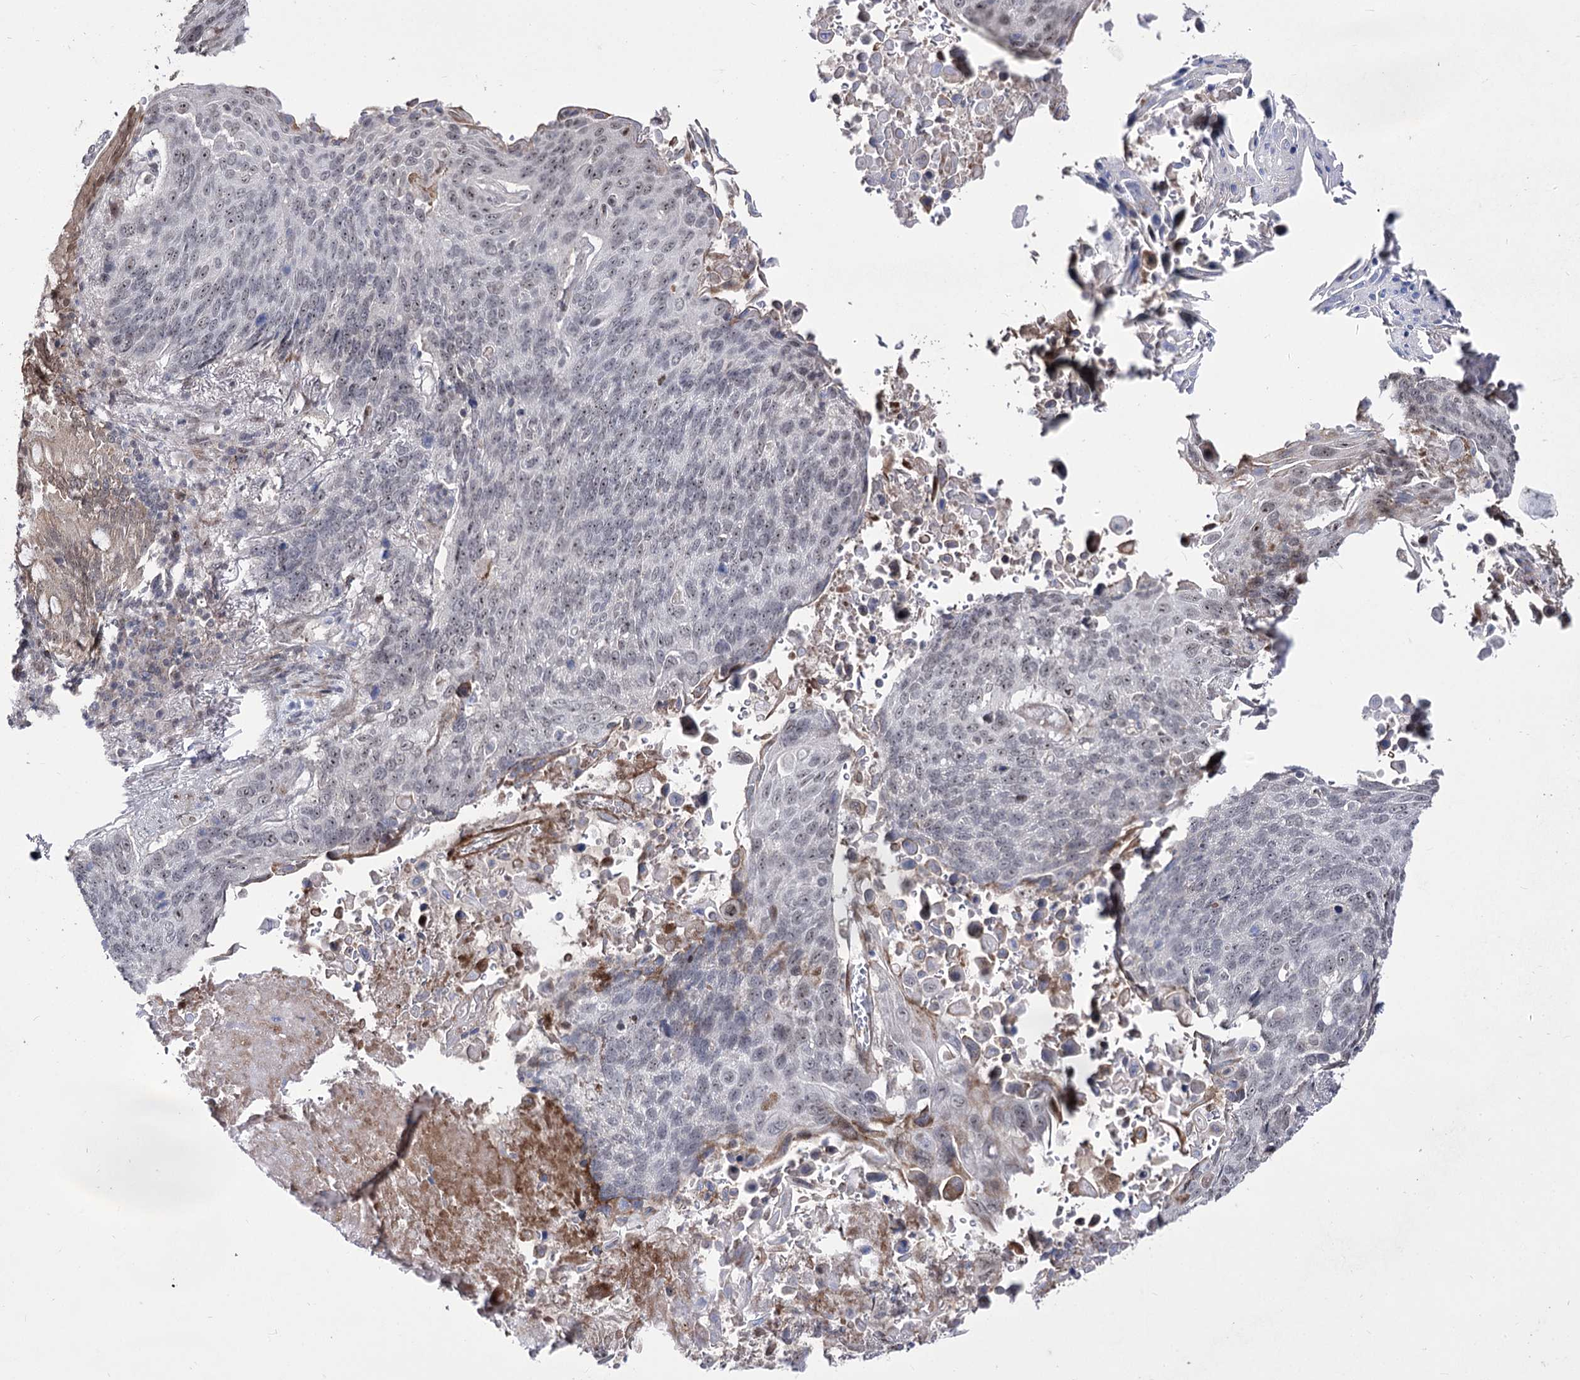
{"staining": {"intensity": "weak", "quantity": ">75%", "location": "nuclear"}, "tissue": "lung cancer", "cell_type": "Tumor cells", "image_type": "cancer", "snomed": [{"axis": "morphology", "description": "Squamous cell carcinoma, NOS"}, {"axis": "topography", "description": "Lung"}], "caption": "IHC image of squamous cell carcinoma (lung) stained for a protein (brown), which exhibits low levels of weak nuclear staining in about >75% of tumor cells.", "gene": "STOX1", "patient": {"sex": "male", "age": 66}}